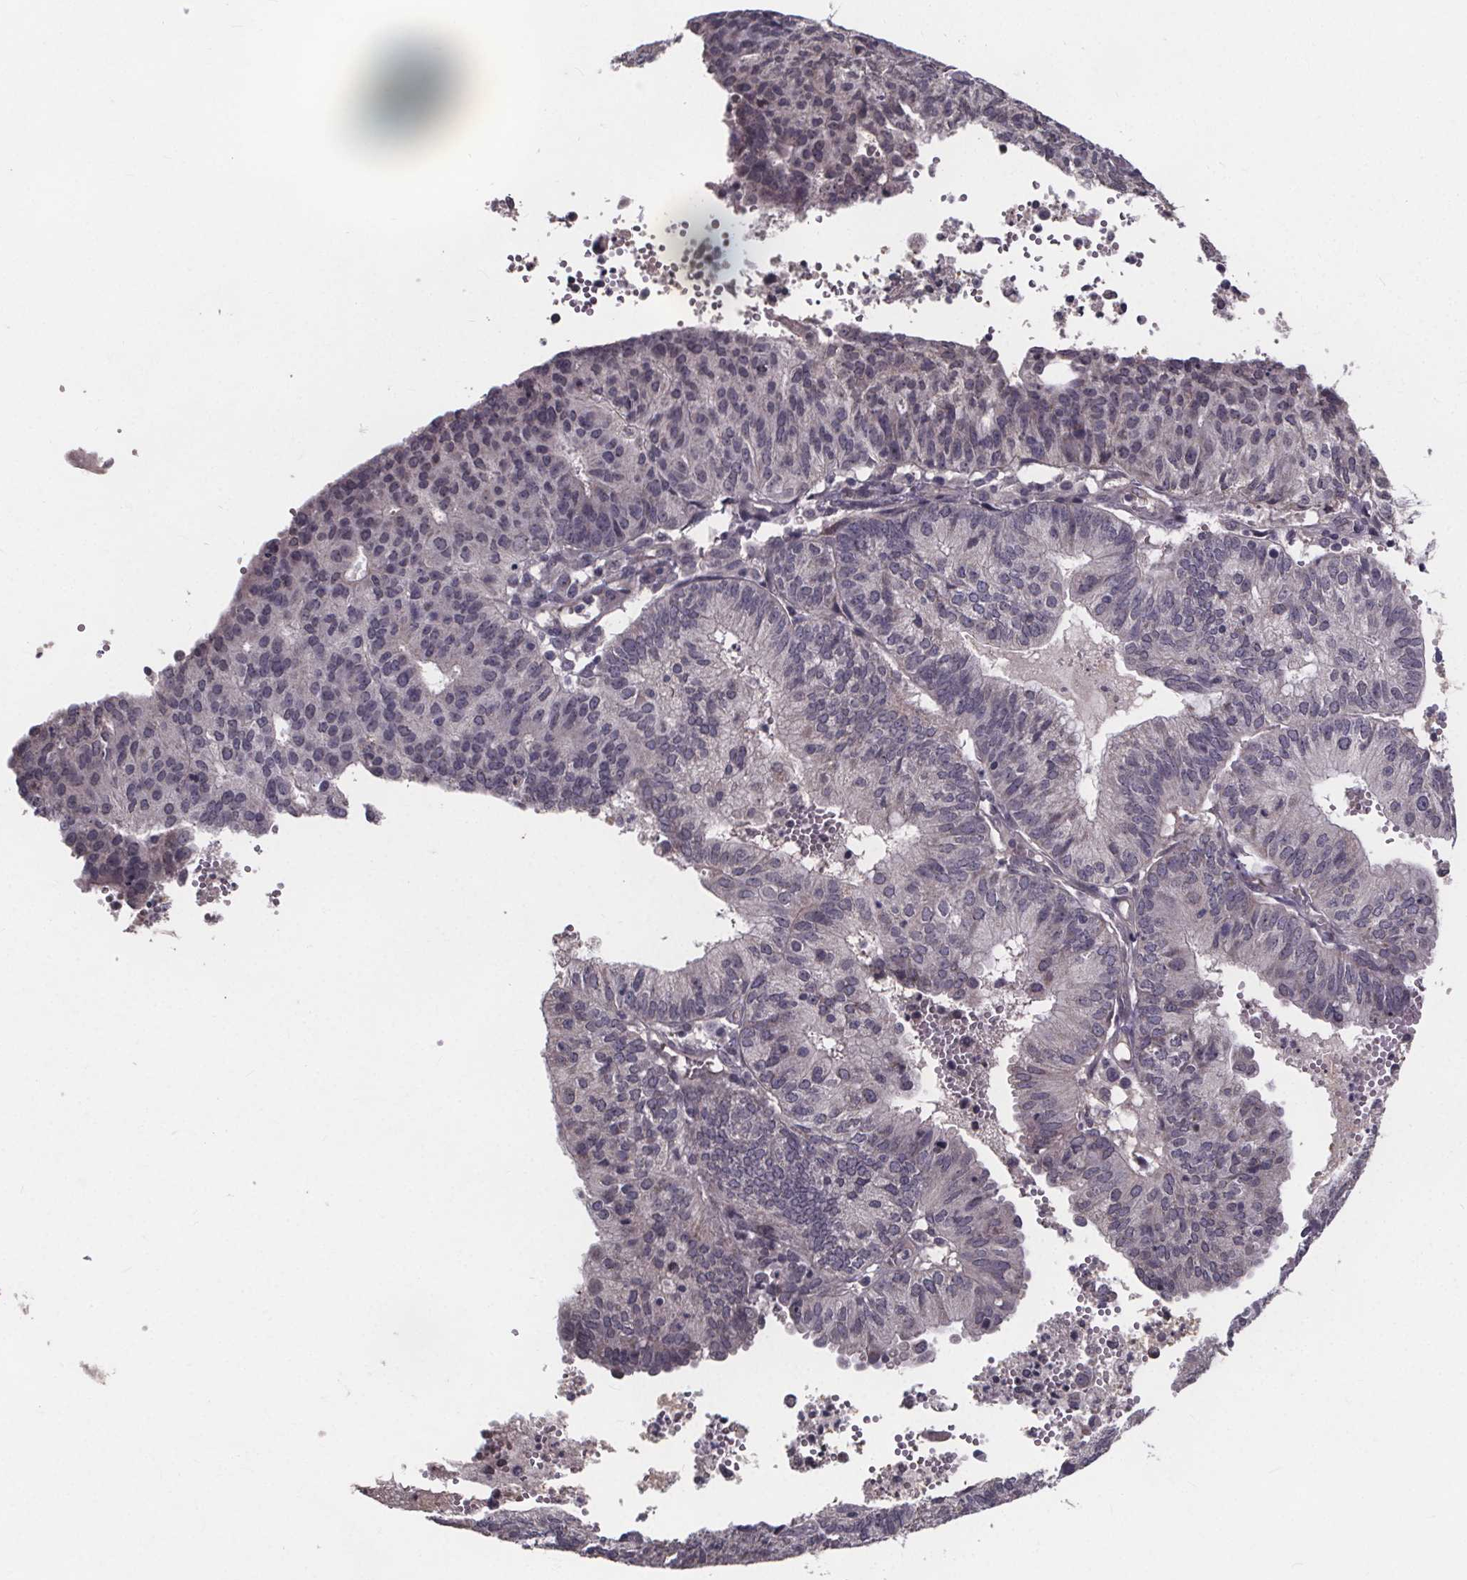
{"staining": {"intensity": "negative", "quantity": "none", "location": "none"}, "tissue": "endometrial cancer", "cell_type": "Tumor cells", "image_type": "cancer", "snomed": [{"axis": "morphology", "description": "Adenocarcinoma, NOS"}, {"axis": "topography", "description": "Endometrium"}], "caption": "The immunohistochemistry photomicrograph has no significant expression in tumor cells of endometrial cancer tissue. (Stains: DAB immunohistochemistry with hematoxylin counter stain, Microscopy: brightfield microscopy at high magnification).", "gene": "FAM181B", "patient": {"sex": "female", "age": 82}}